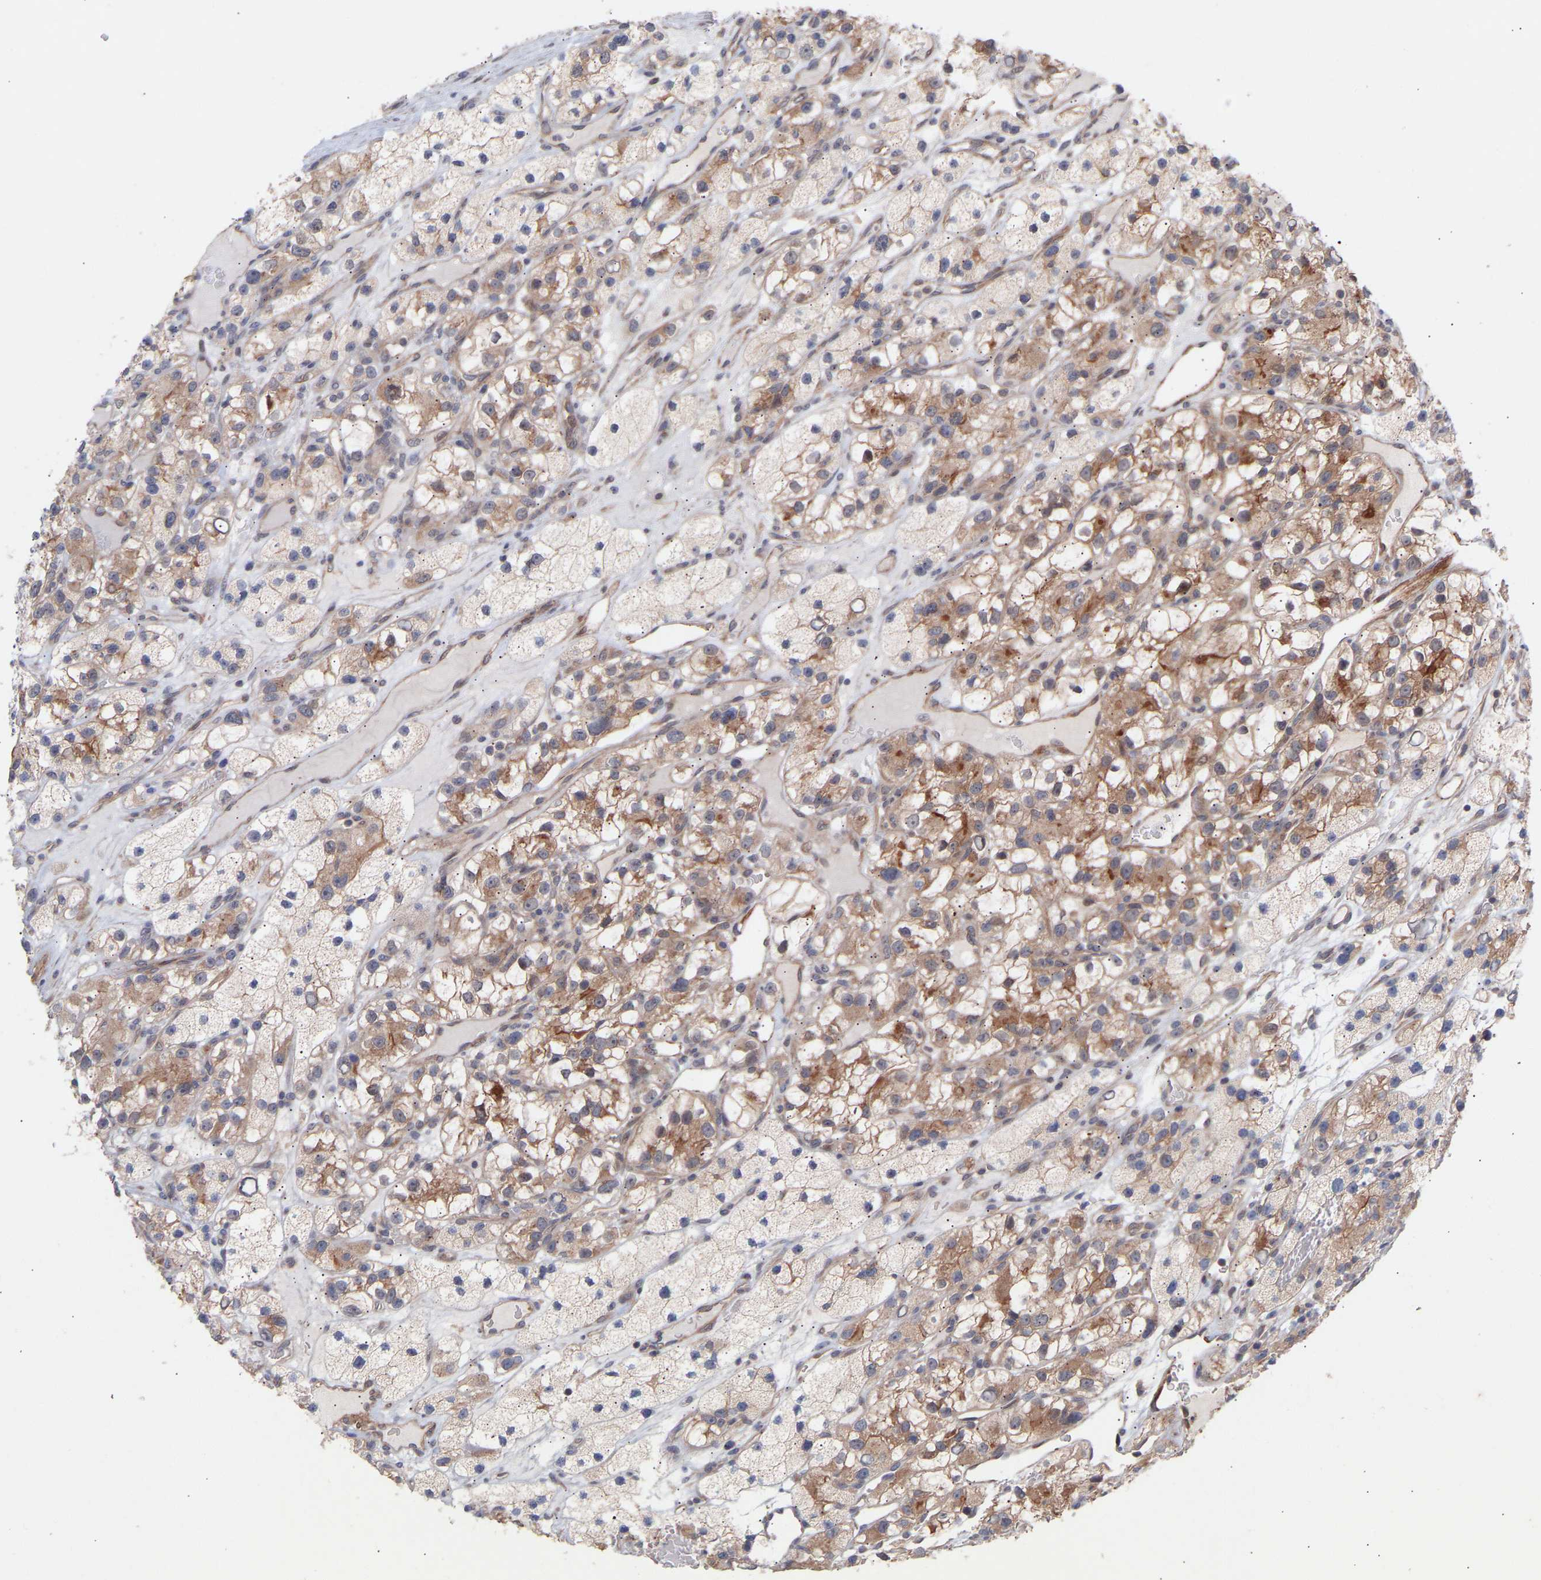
{"staining": {"intensity": "moderate", "quantity": ">75%", "location": "cytoplasmic/membranous"}, "tissue": "renal cancer", "cell_type": "Tumor cells", "image_type": "cancer", "snomed": [{"axis": "morphology", "description": "Adenocarcinoma, NOS"}, {"axis": "topography", "description": "Kidney"}], "caption": "Immunohistochemical staining of renal cancer (adenocarcinoma) shows medium levels of moderate cytoplasmic/membranous protein expression in about >75% of tumor cells.", "gene": "PDLIM5", "patient": {"sex": "female", "age": 57}}